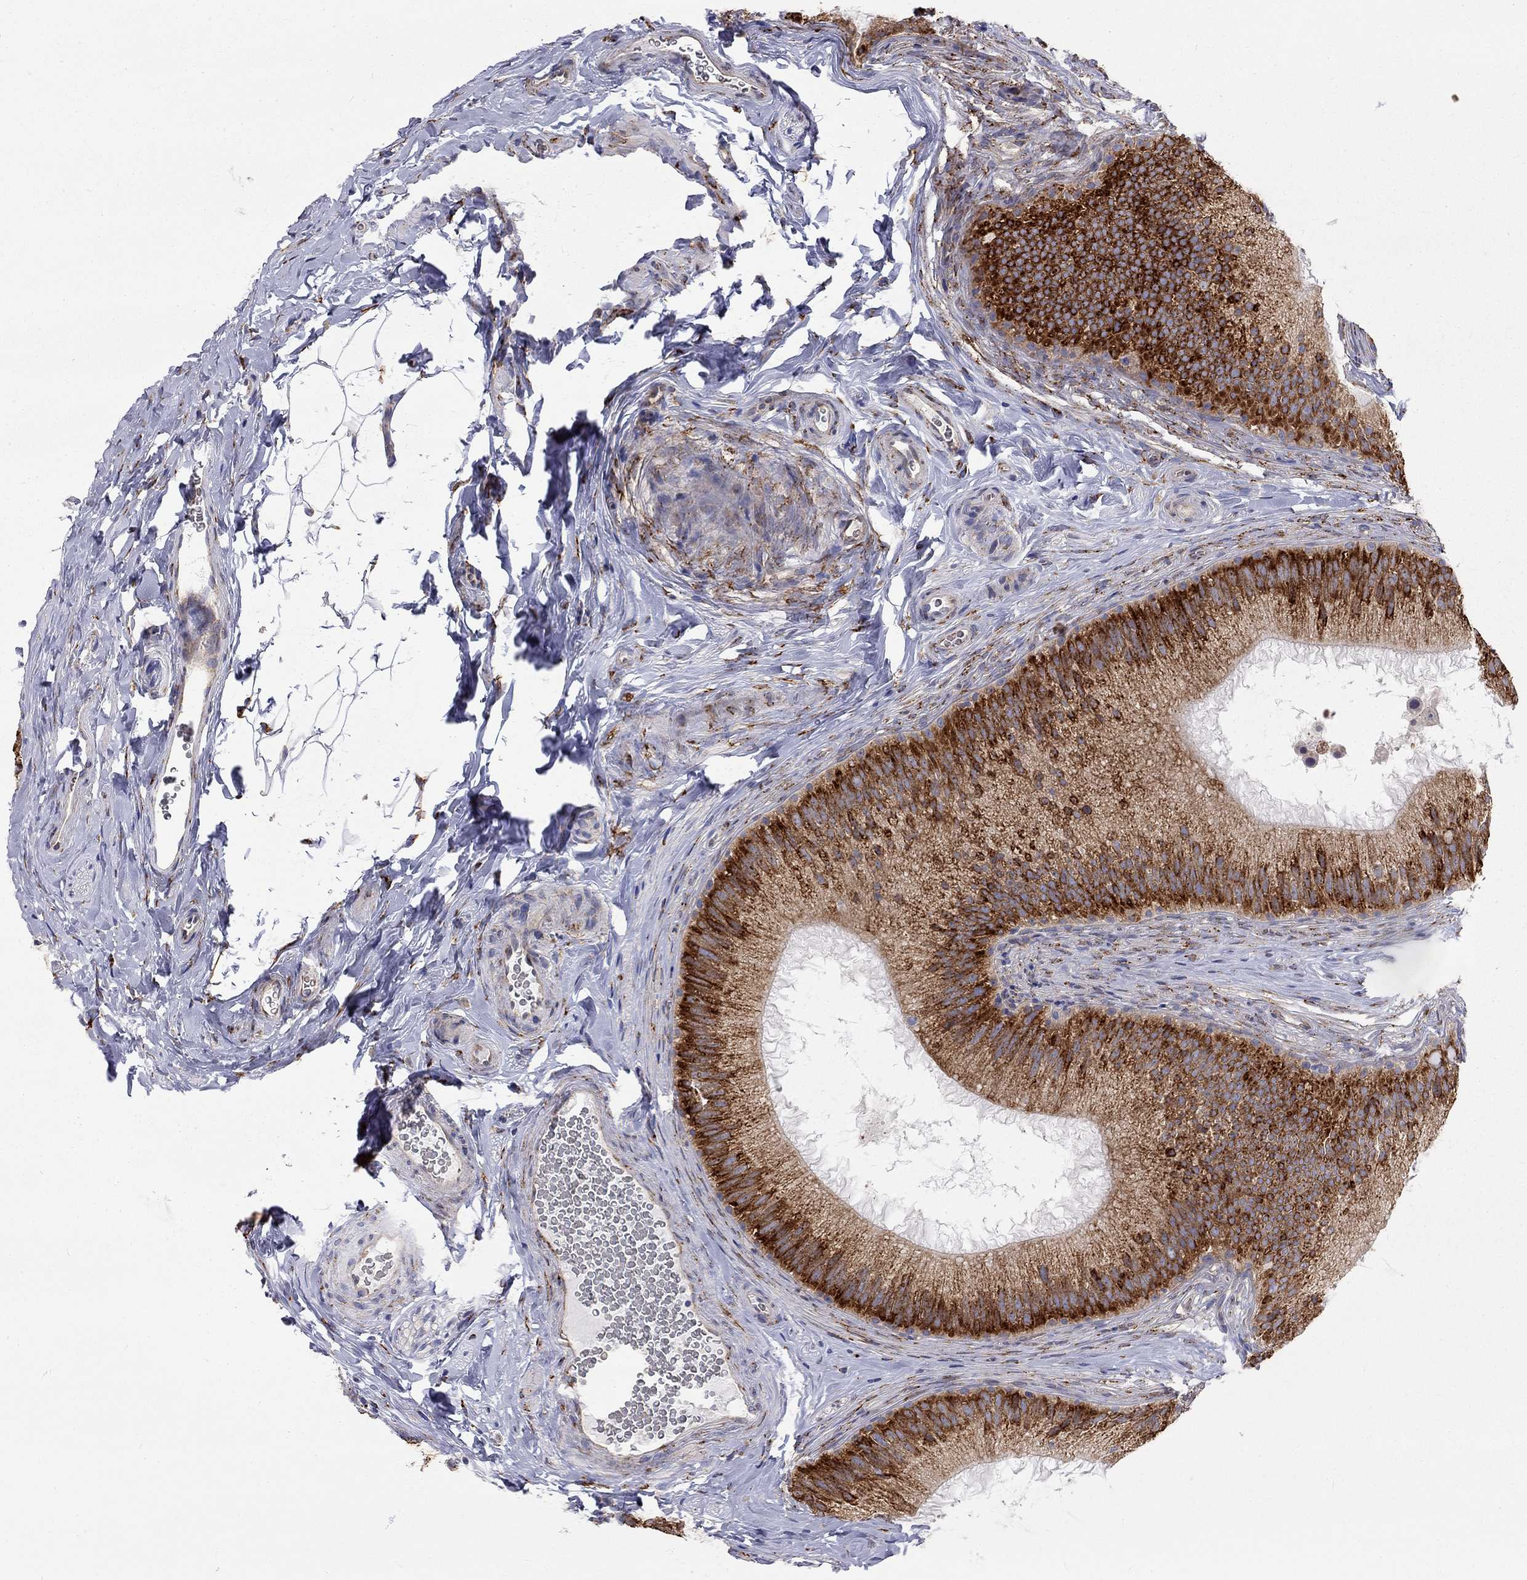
{"staining": {"intensity": "strong", "quantity": "25%-75%", "location": "cytoplasmic/membranous"}, "tissue": "epididymis", "cell_type": "Glandular cells", "image_type": "normal", "snomed": [{"axis": "morphology", "description": "Normal tissue, NOS"}, {"axis": "topography", "description": "Epididymis"}], "caption": "About 25%-75% of glandular cells in unremarkable human epididymis show strong cytoplasmic/membranous protein positivity as visualized by brown immunohistochemical staining.", "gene": "CASTOR1", "patient": {"sex": "male", "age": 32}}